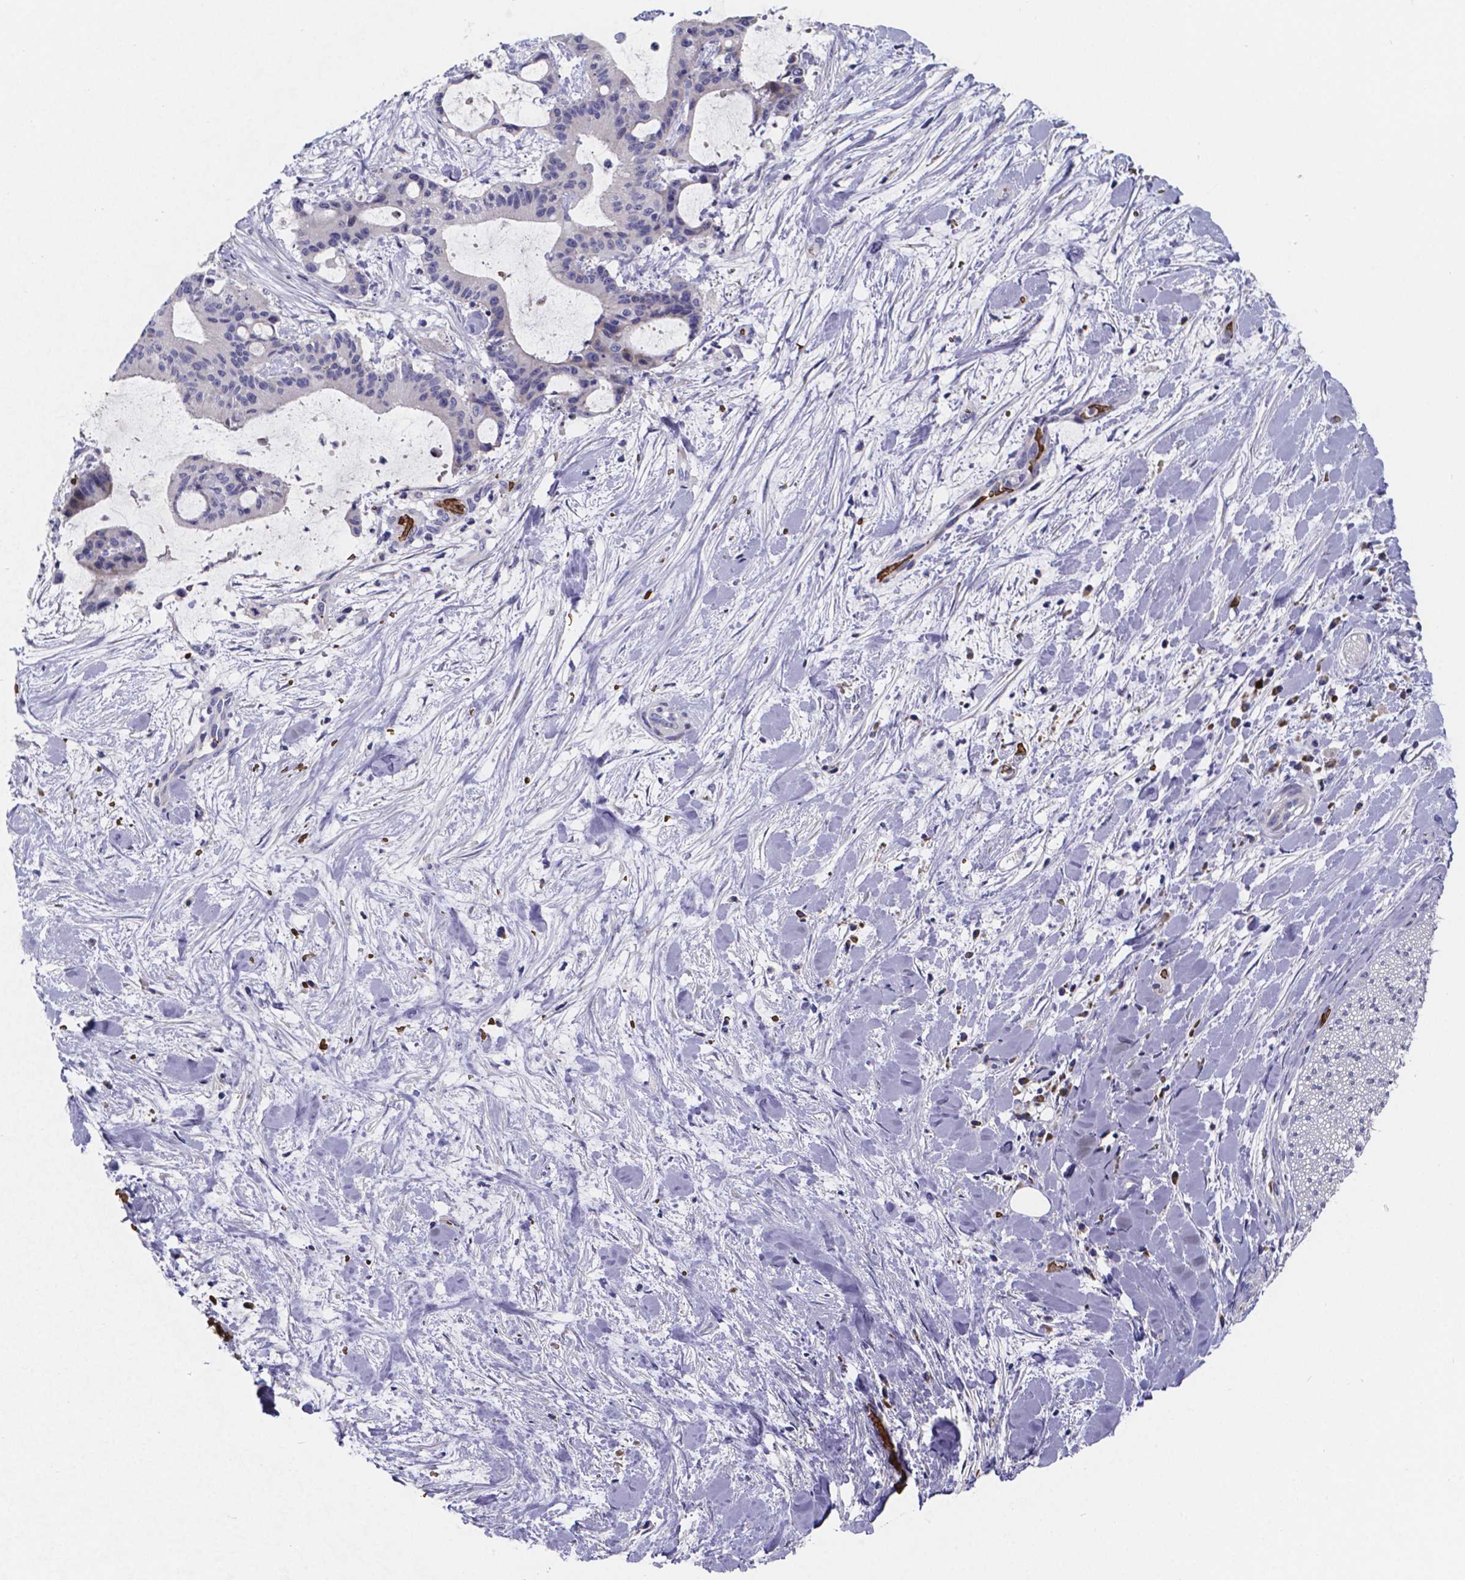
{"staining": {"intensity": "negative", "quantity": "none", "location": "none"}, "tissue": "liver cancer", "cell_type": "Tumor cells", "image_type": "cancer", "snomed": [{"axis": "morphology", "description": "Cholangiocarcinoma"}, {"axis": "topography", "description": "Liver"}], "caption": "Immunohistochemistry (IHC) micrograph of liver cancer stained for a protein (brown), which shows no positivity in tumor cells.", "gene": "GABRA3", "patient": {"sex": "female", "age": 73}}